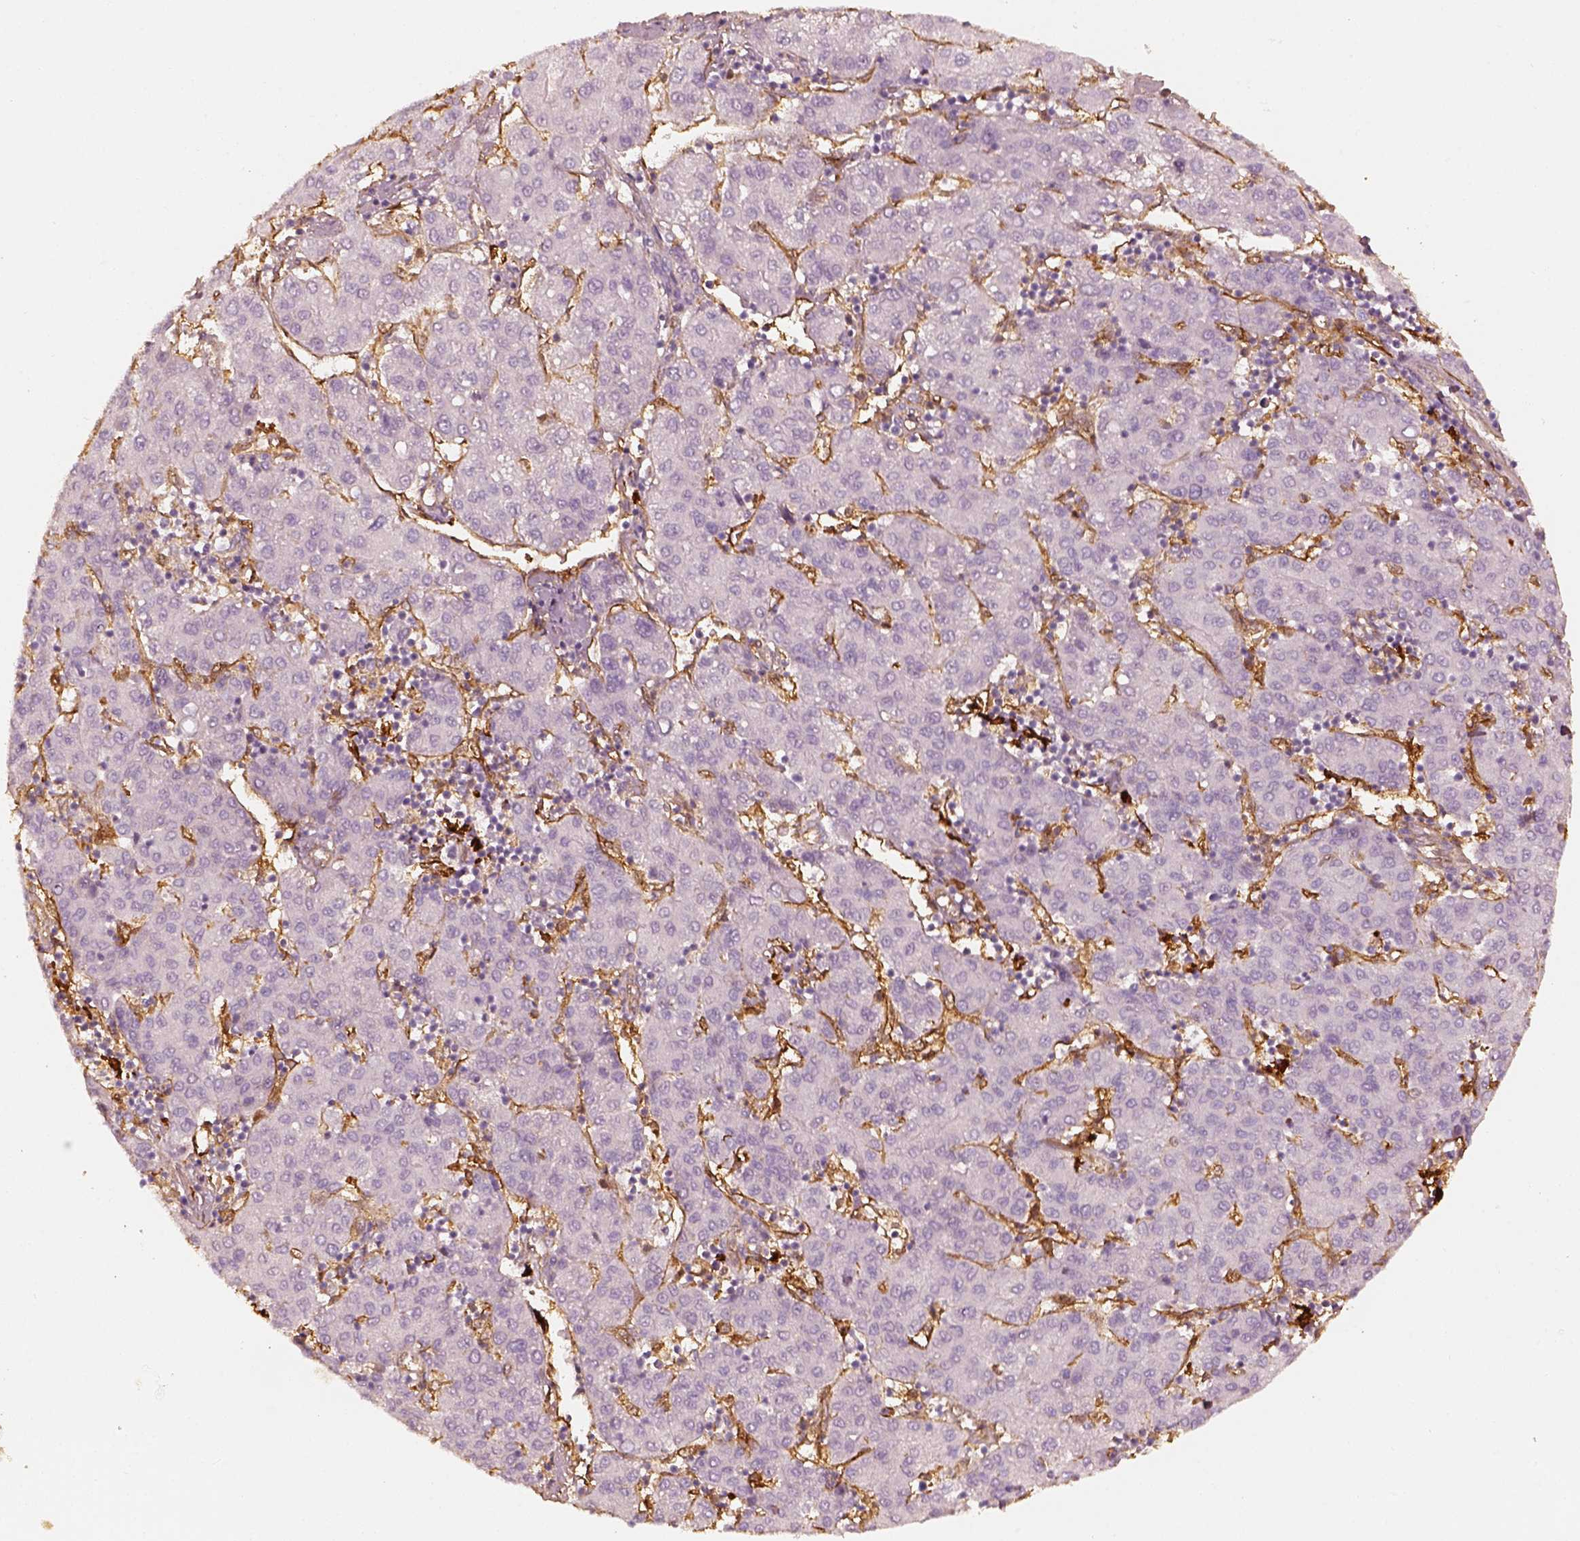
{"staining": {"intensity": "negative", "quantity": "none", "location": "none"}, "tissue": "liver cancer", "cell_type": "Tumor cells", "image_type": "cancer", "snomed": [{"axis": "morphology", "description": "Carcinoma, Hepatocellular, NOS"}, {"axis": "topography", "description": "Liver"}], "caption": "Tumor cells are negative for protein expression in human hepatocellular carcinoma (liver).", "gene": "FSCN1", "patient": {"sex": "male", "age": 65}}